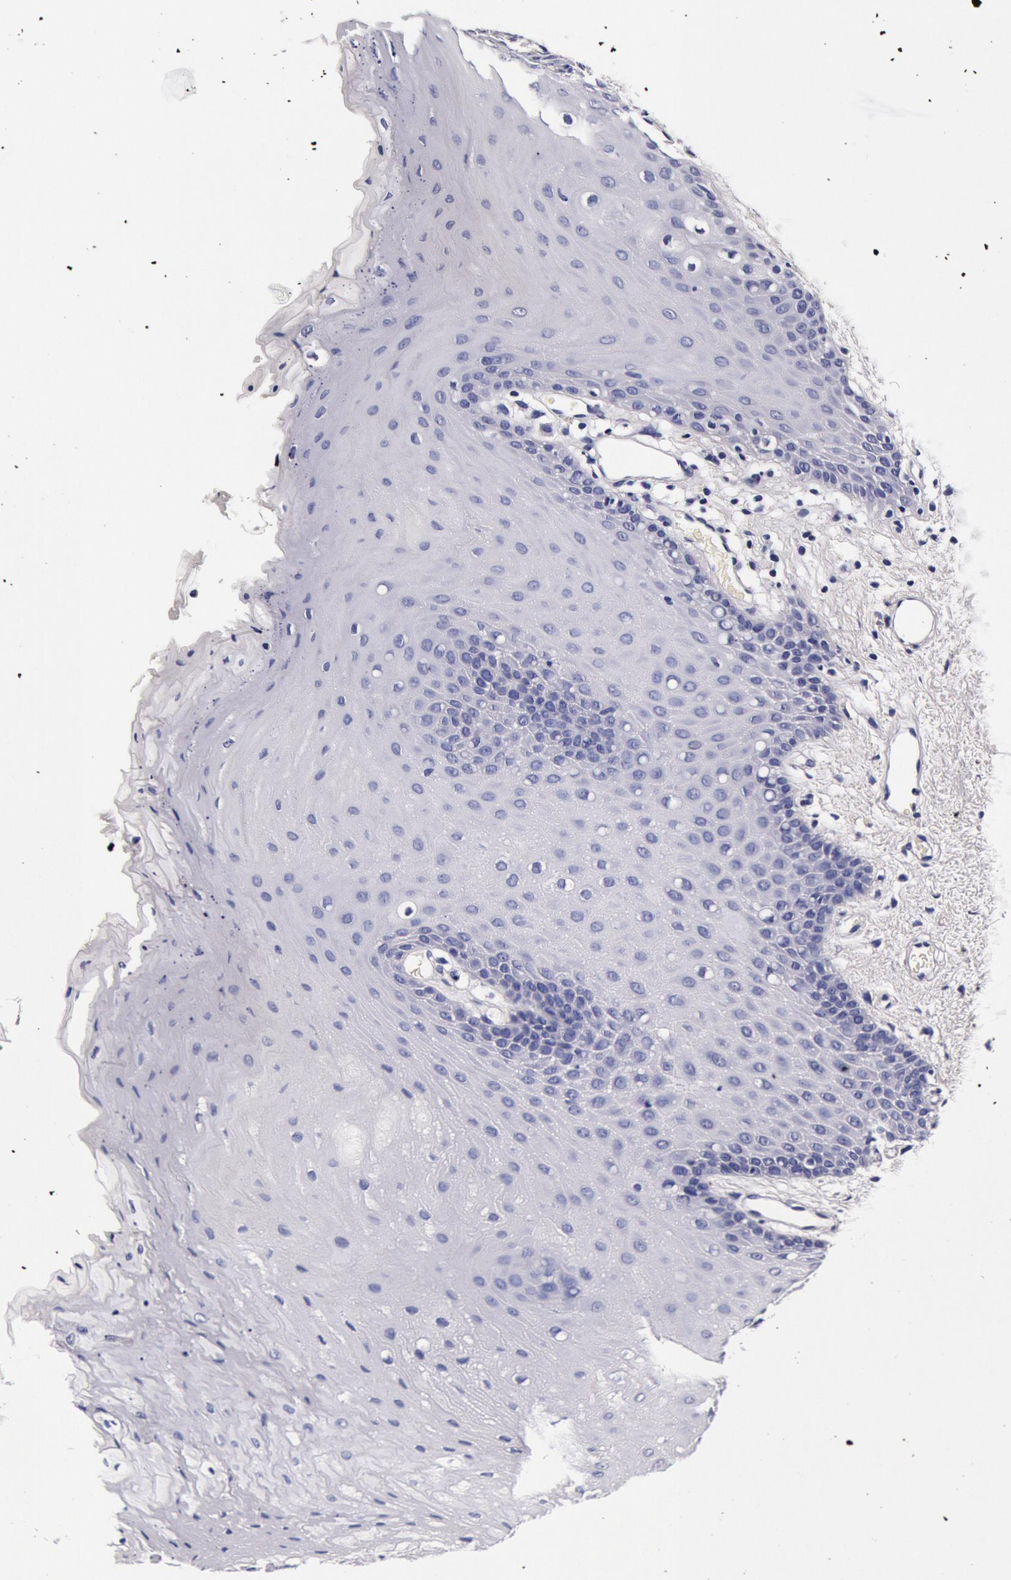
{"staining": {"intensity": "negative", "quantity": "none", "location": "none"}, "tissue": "oral mucosa", "cell_type": "Squamous epithelial cells", "image_type": "normal", "snomed": [{"axis": "morphology", "description": "Normal tissue, NOS"}, {"axis": "topography", "description": "Oral tissue"}], "caption": "DAB (3,3'-diaminobenzidine) immunohistochemical staining of benign oral mucosa shows no significant staining in squamous epithelial cells. Brightfield microscopy of immunohistochemistry (IHC) stained with DAB (brown) and hematoxylin (blue), captured at high magnification.", "gene": "CCDC22", "patient": {"sex": "male", "age": 52}}